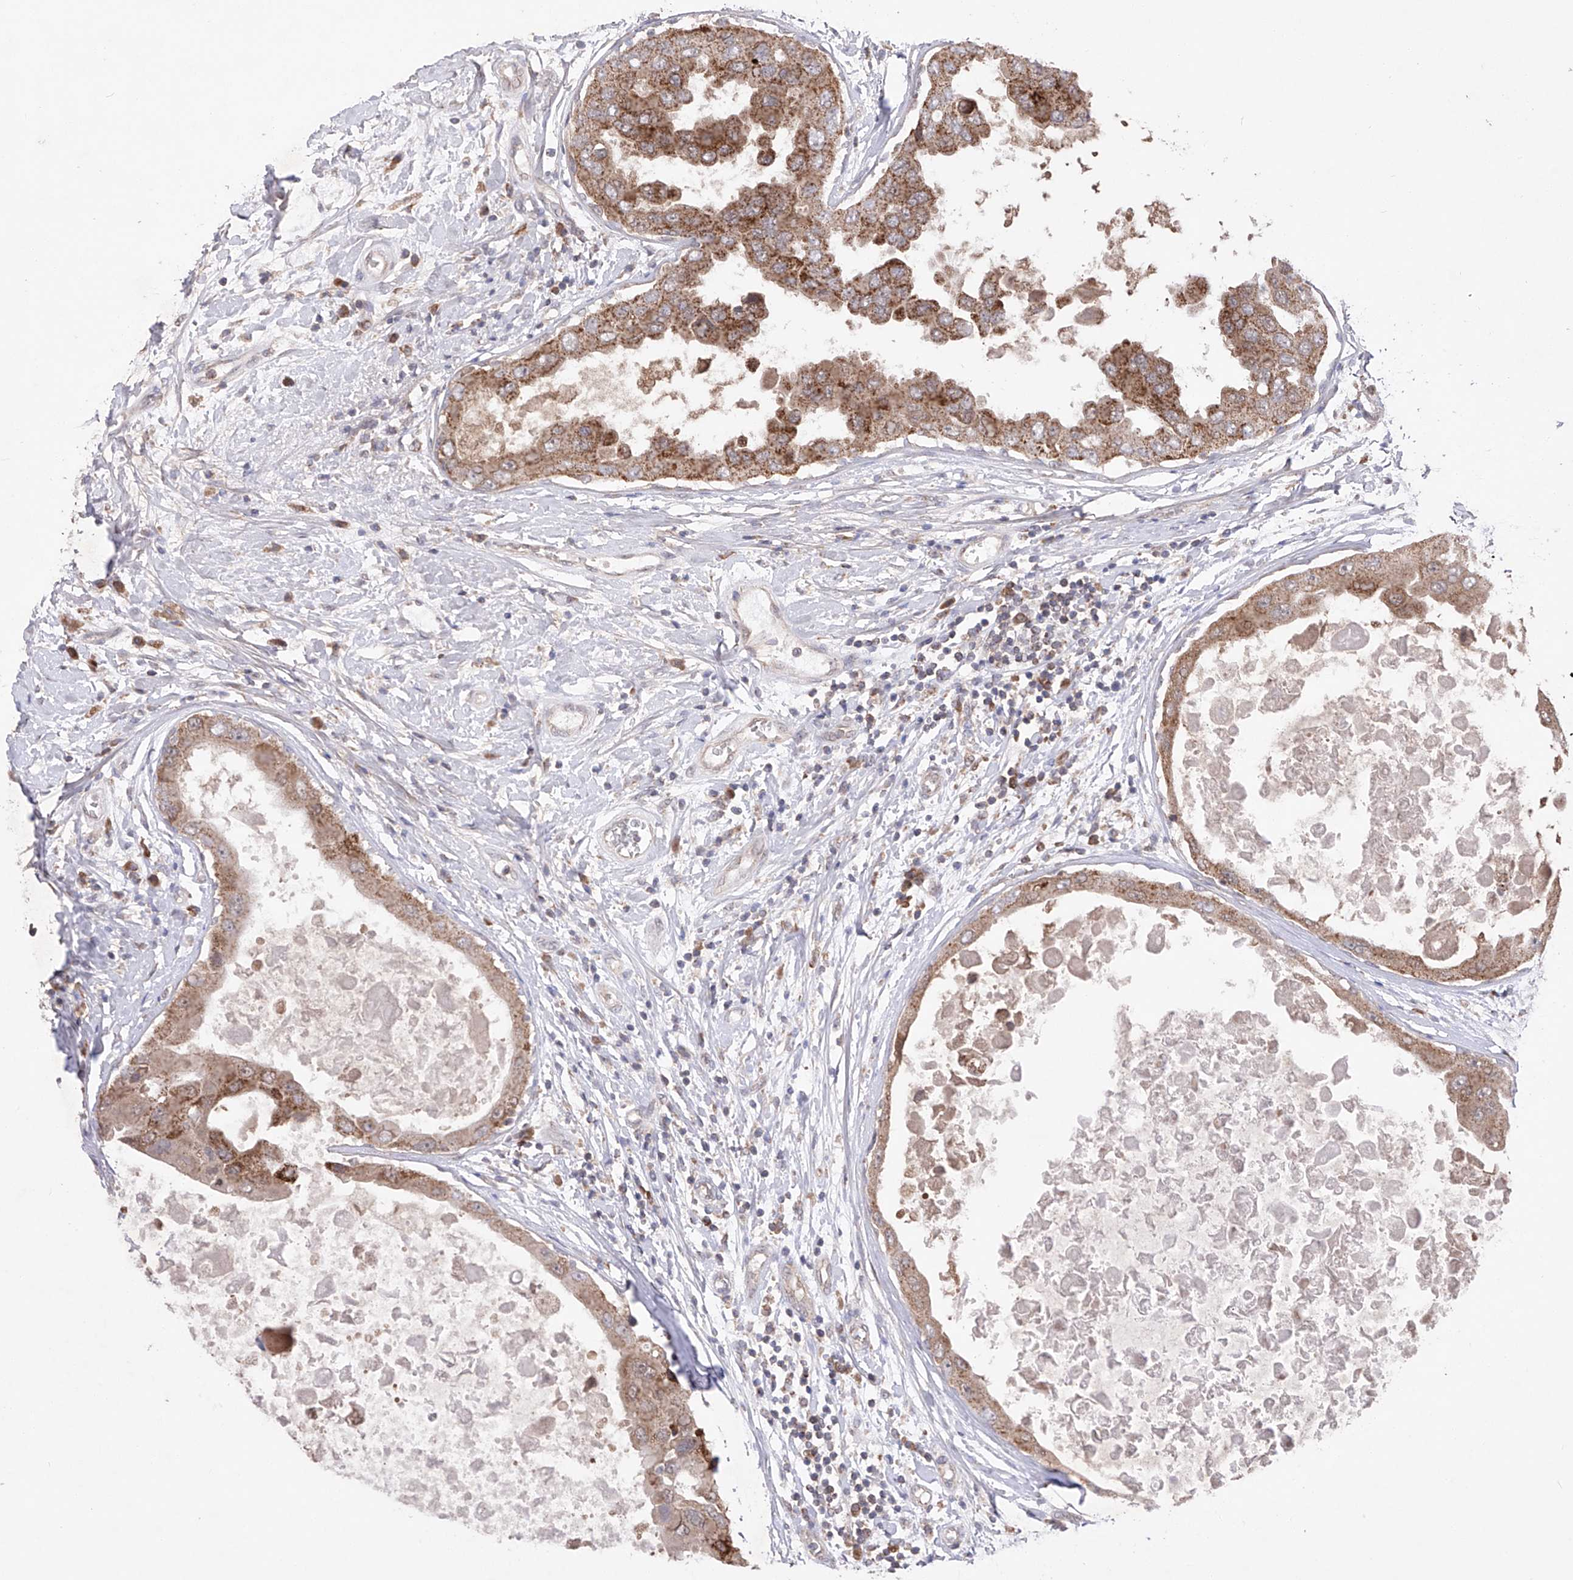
{"staining": {"intensity": "moderate", "quantity": ">75%", "location": "cytoplasmic/membranous"}, "tissue": "breast cancer", "cell_type": "Tumor cells", "image_type": "cancer", "snomed": [{"axis": "morphology", "description": "Duct carcinoma"}, {"axis": "topography", "description": "Breast"}], "caption": "Approximately >75% of tumor cells in human breast cancer show moderate cytoplasmic/membranous protein expression as visualized by brown immunohistochemical staining.", "gene": "SDHAF4", "patient": {"sex": "female", "age": 27}}